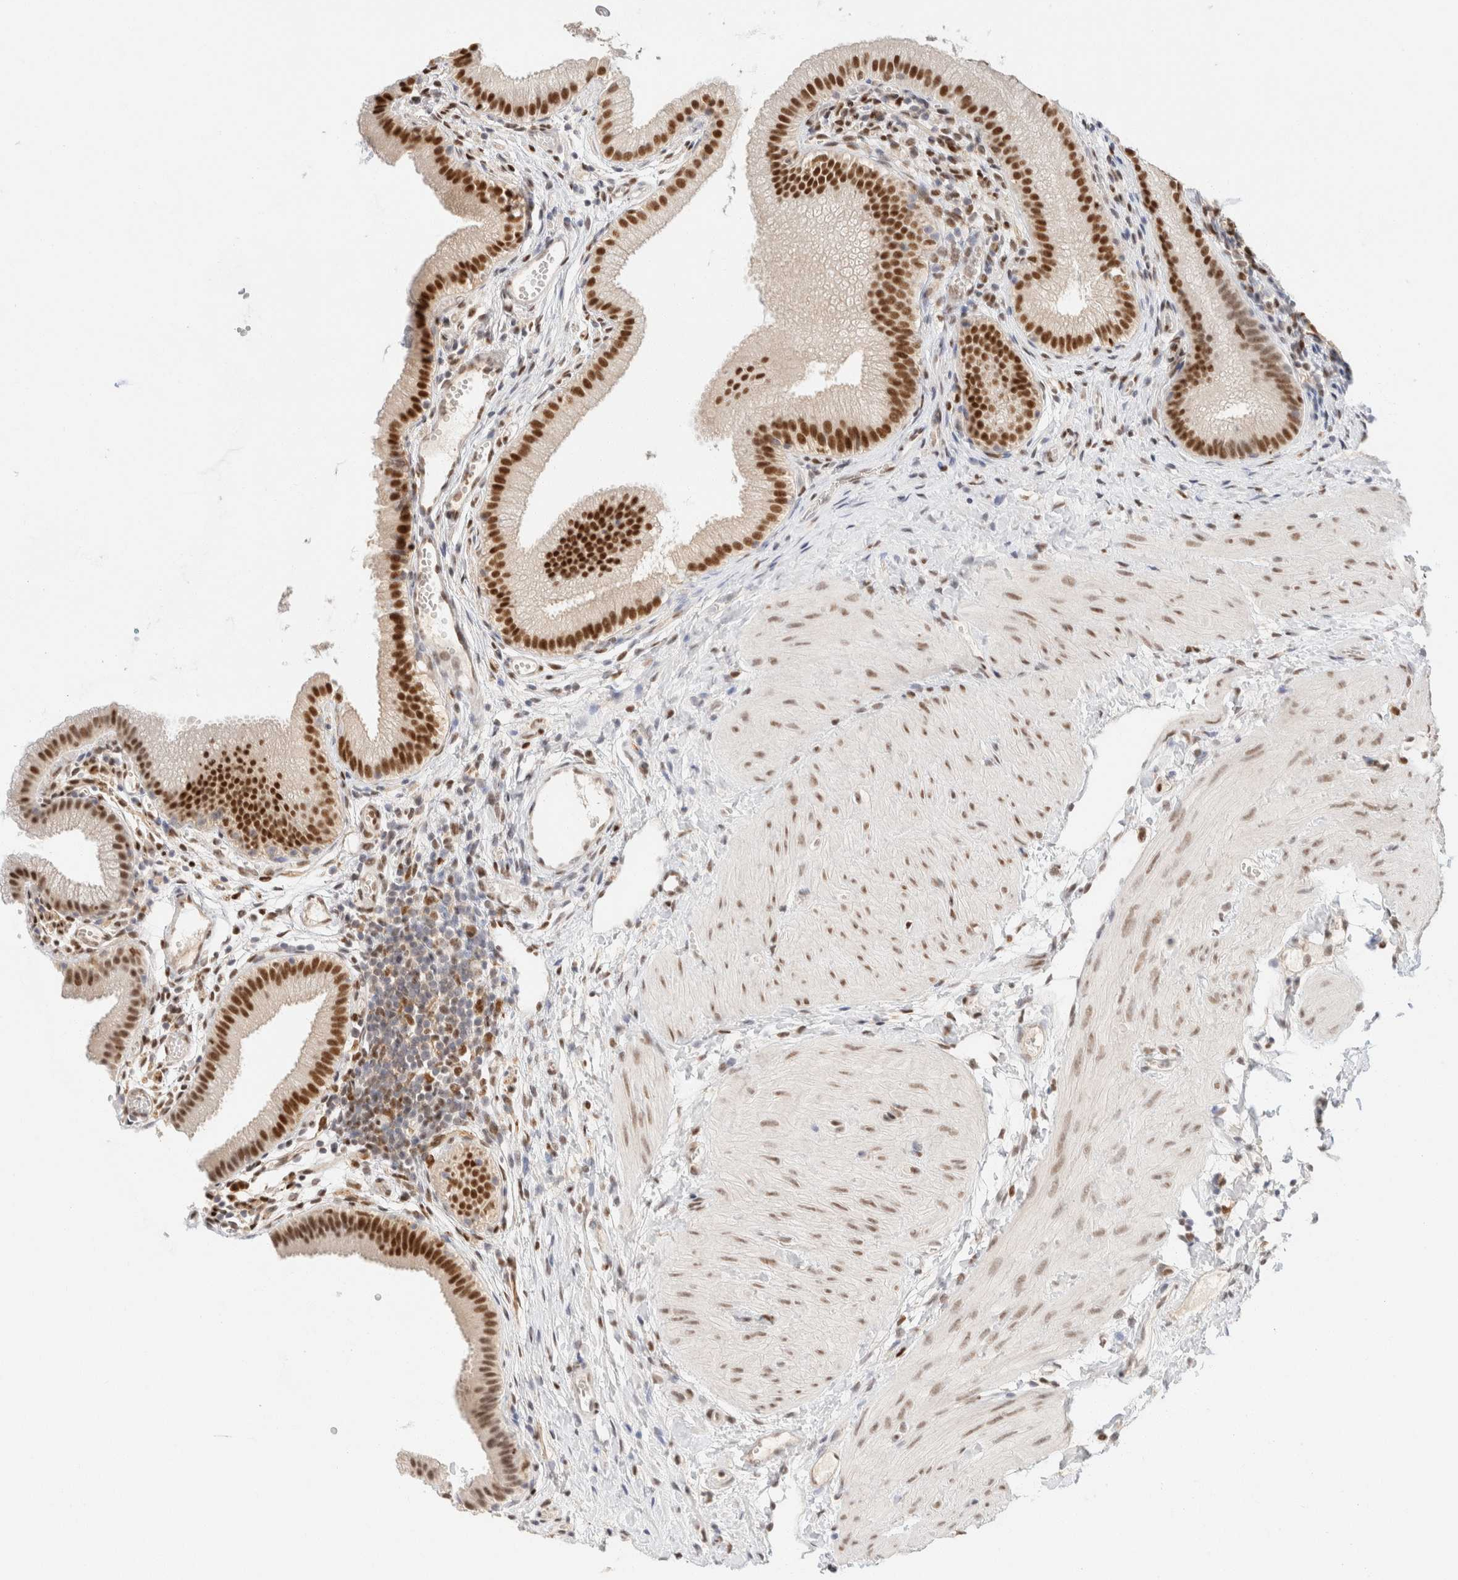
{"staining": {"intensity": "strong", "quantity": ">75%", "location": "nuclear"}, "tissue": "gallbladder", "cell_type": "Glandular cells", "image_type": "normal", "snomed": [{"axis": "morphology", "description": "Normal tissue, NOS"}, {"axis": "topography", "description": "Gallbladder"}], "caption": "An immunohistochemistry (IHC) micrograph of unremarkable tissue is shown. Protein staining in brown labels strong nuclear positivity in gallbladder within glandular cells.", "gene": "ZNF768", "patient": {"sex": "female", "age": 26}}